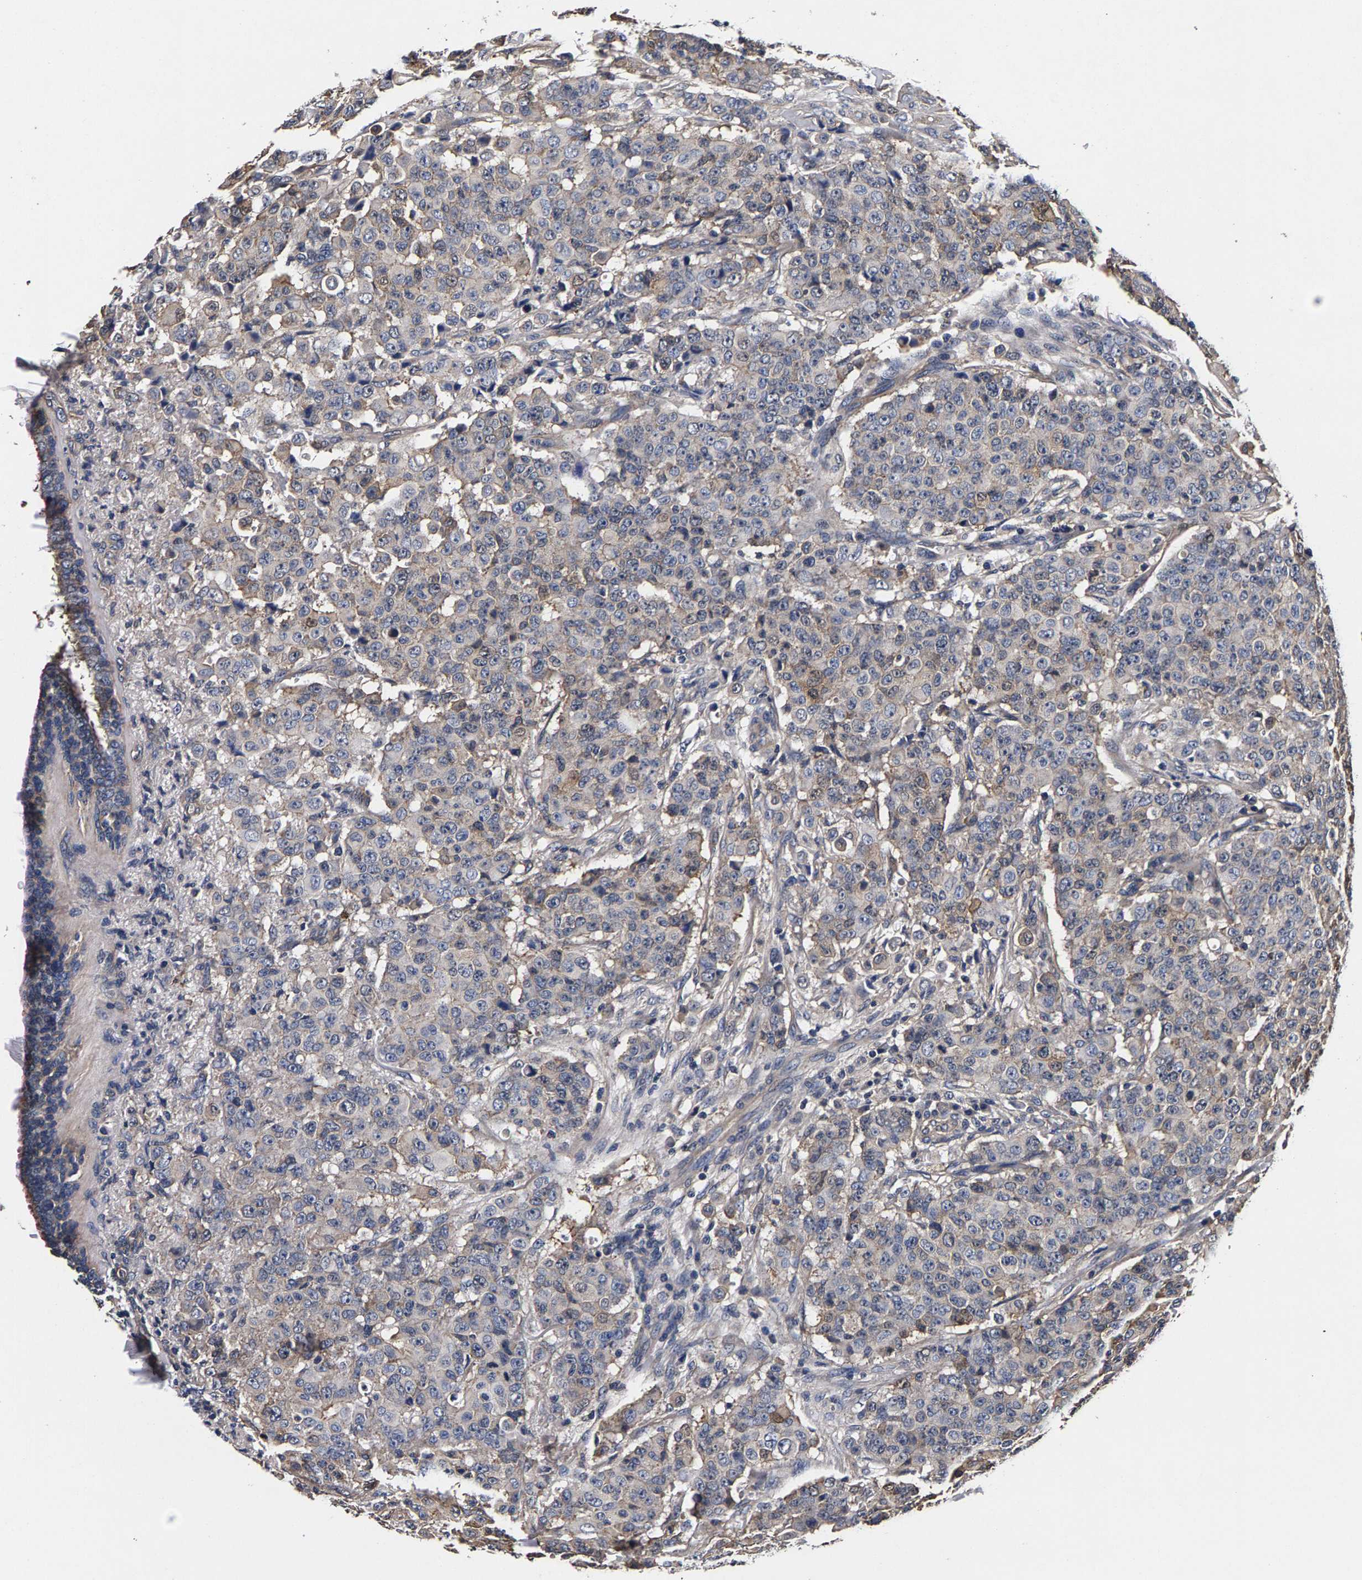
{"staining": {"intensity": "weak", "quantity": "25%-75%", "location": "cytoplasmic/membranous"}, "tissue": "breast cancer", "cell_type": "Tumor cells", "image_type": "cancer", "snomed": [{"axis": "morphology", "description": "Duct carcinoma"}, {"axis": "topography", "description": "Breast"}], "caption": "Brown immunohistochemical staining in human breast cancer (intraductal carcinoma) demonstrates weak cytoplasmic/membranous positivity in approximately 25%-75% of tumor cells. (Stains: DAB (3,3'-diaminobenzidine) in brown, nuclei in blue, Microscopy: brightfield microscopy at high magnification).", "gene": "MARCHF7", "patient": {"sex": "female", "age": 40}}